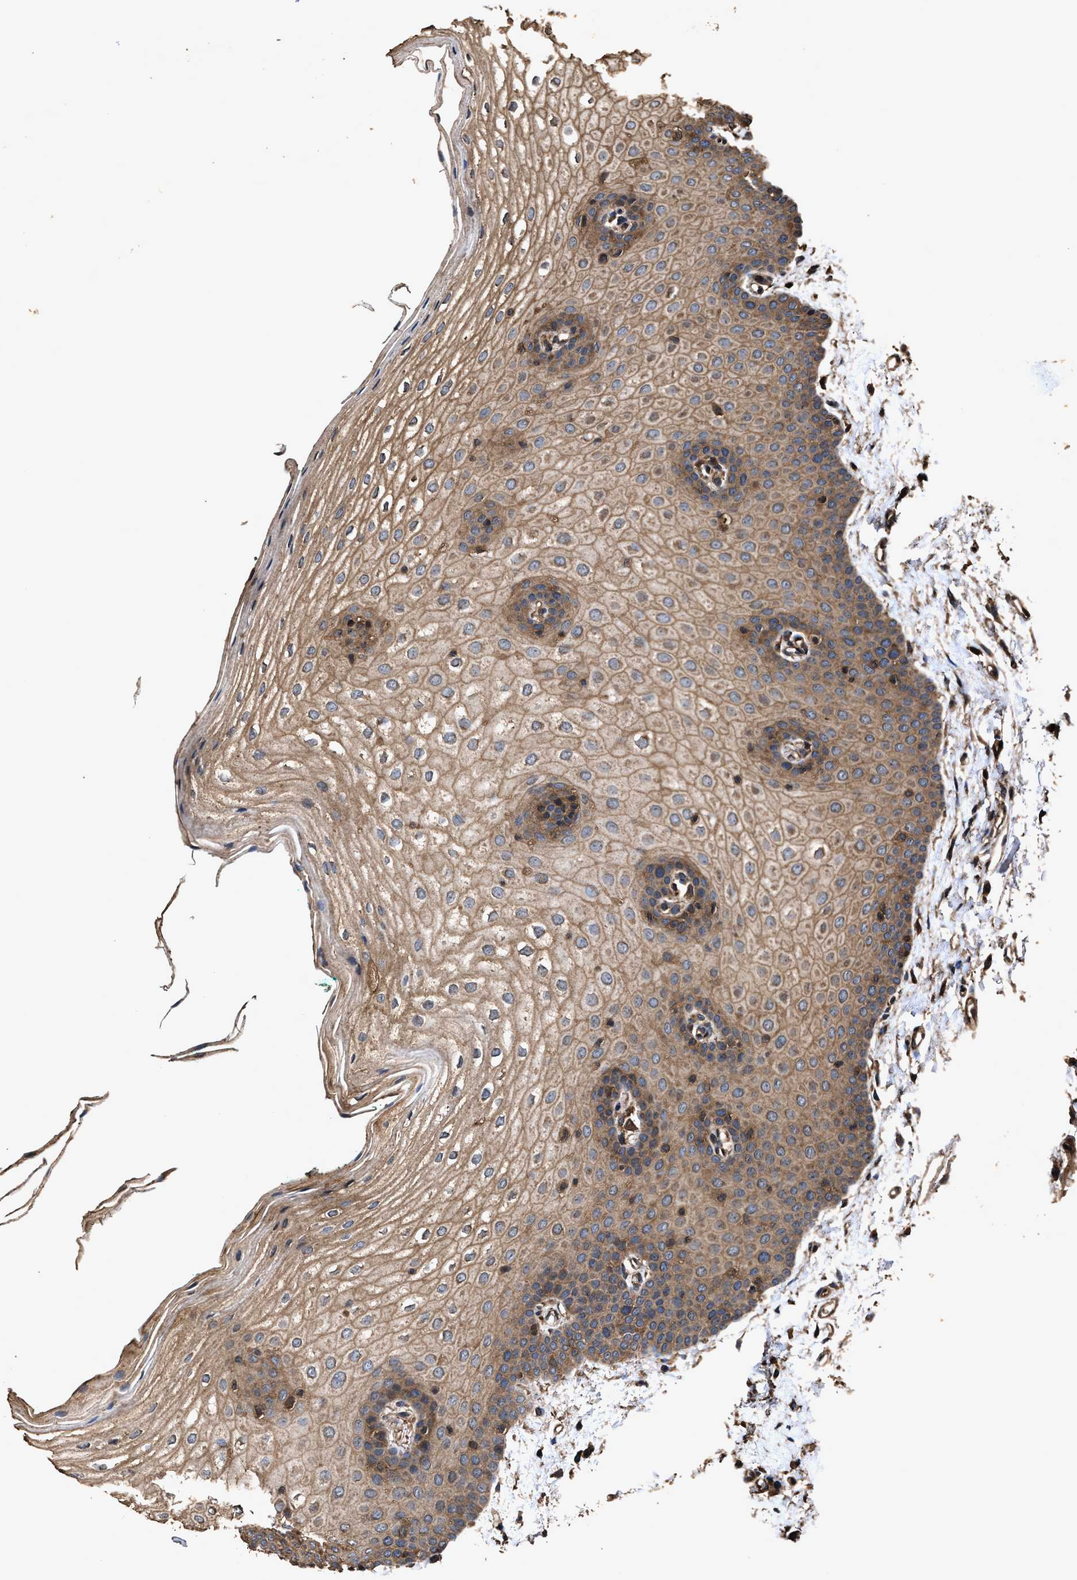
{"staining": {"intensity": "moderate", "quantity": ">75%", "location": "cytoplasmic/membranous"}, "tissue": "oral mucosa", "cell_type": "Squamous epithelial cells", "image_type": "normal", "snomed": [{"axis": "morphology", "description": "Normal tissue, NOS"}, {"axis": "topography", "description": "Skin"}, {"axis": "topography", "description": "Oral tissue"}], "caption": "Immunohistochemistry (IHC) staining of normal oral mucosa, which exhibits medium levels of moderate cytoplasmic/membranous expression in about >75% of squamous epithelial cells indicating moderate cytoplasmic/membranous protein positivity. The staining was performed using DAB (3,3'-diaminobenzidine) (brown) for protein detection and nuclei were counterstained in hematoxylin (blue).", "gene": "ZMYND19", "patient": {"sex": "male", "age": 84}}